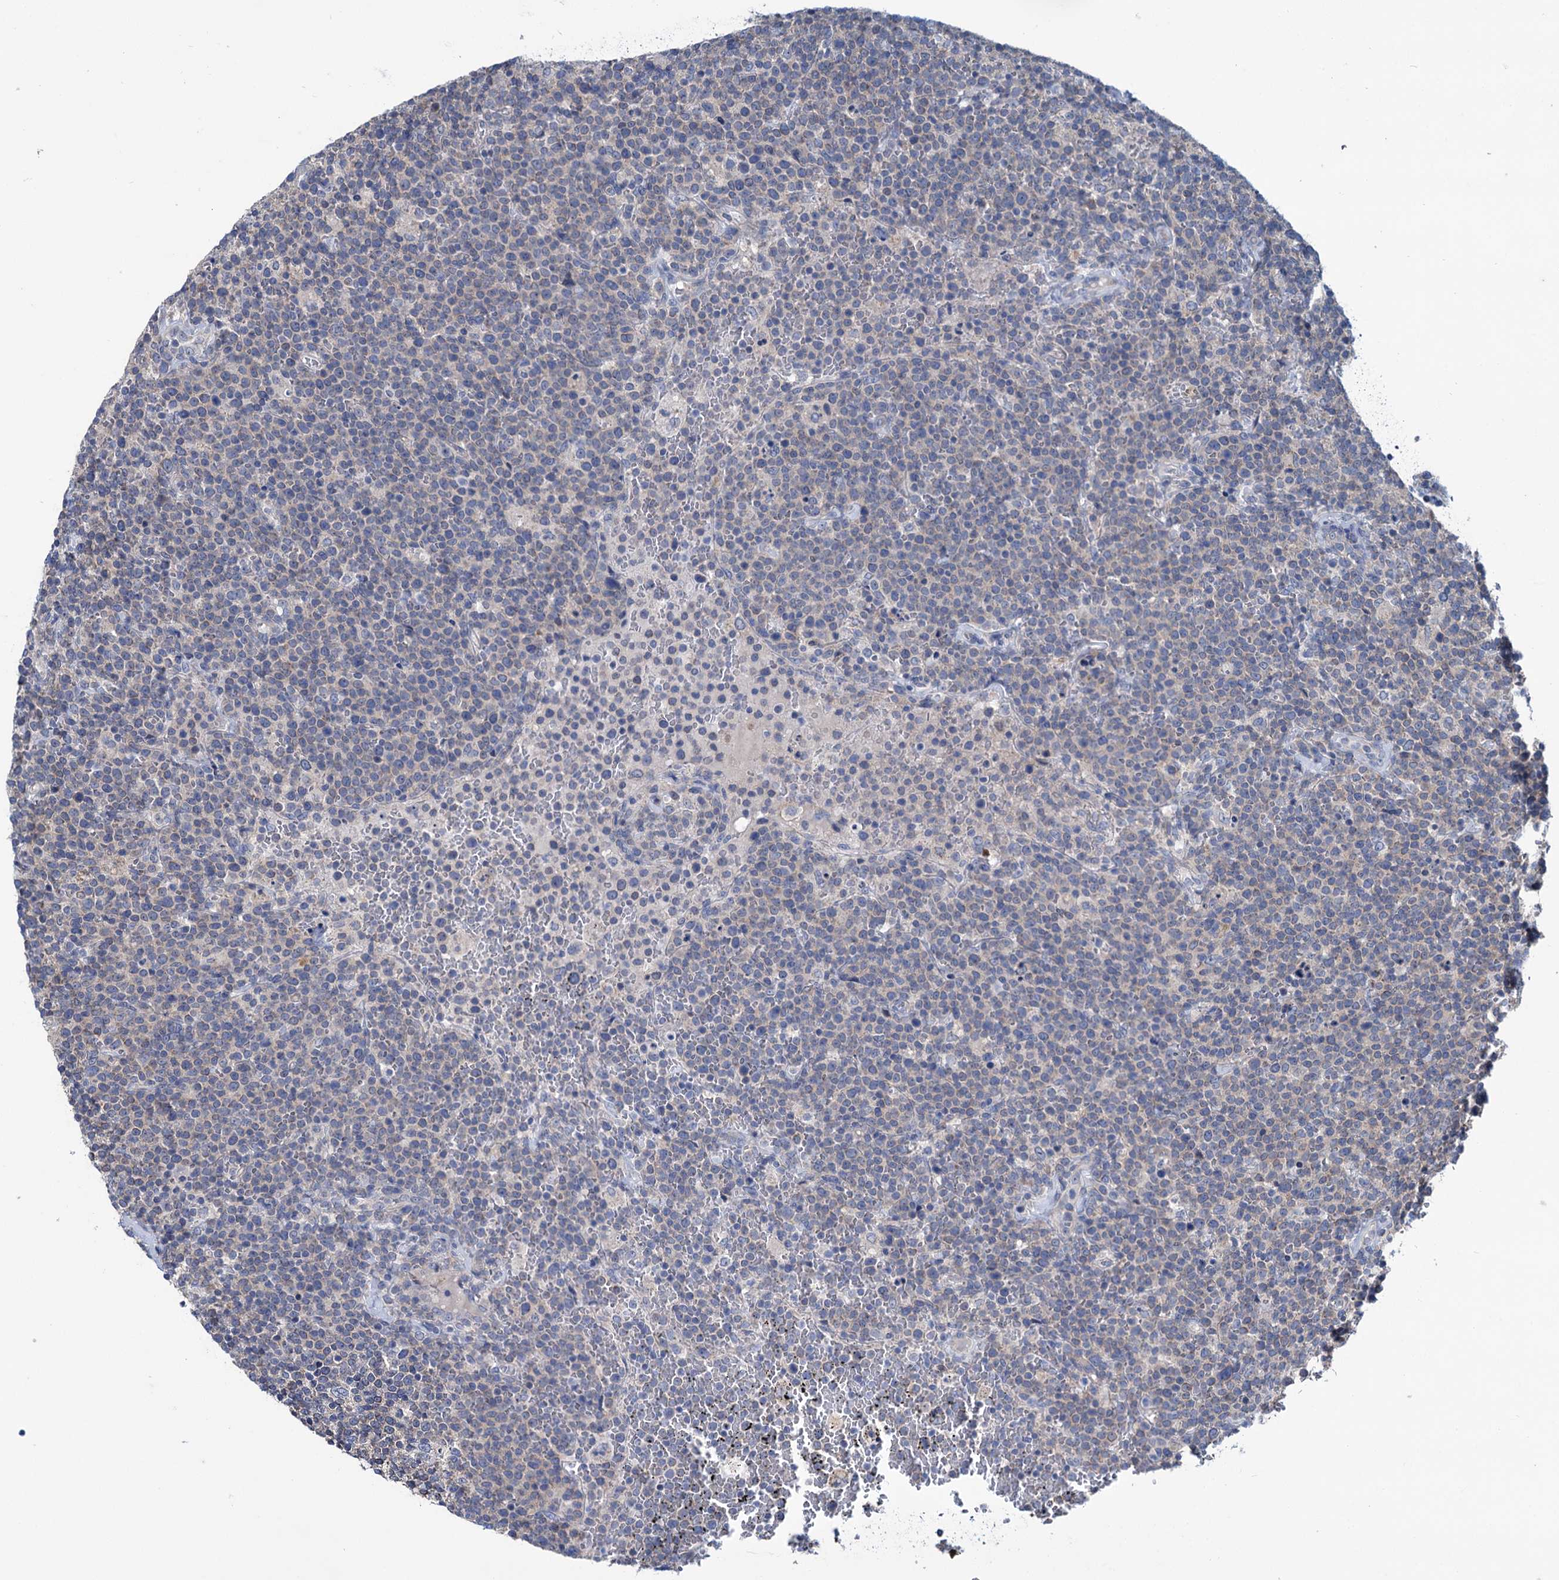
{"staining": {"intensity": "negative", "quantity": "none", "location": "none"}, "tissue": "lymphoma", "cell_type": "Tumor cells", "image_type": "cancer", "snomed": [{"axis": "morphology", "description": "Malignant lymphoma, non-Hodgkin's type, High grade"}, {"axis": "topography", "description": "Lymph node"}], "caption": "Immunohistochemical staining of malignant lymphoma, non-Hodgkin's type (high-grade) shows no significant expression in tumor cells. (Immunohistochemistry, brightfield microscopy, high magnification).", "gene": "EYA4", "patient": {"sex": "male", "age": 61}}